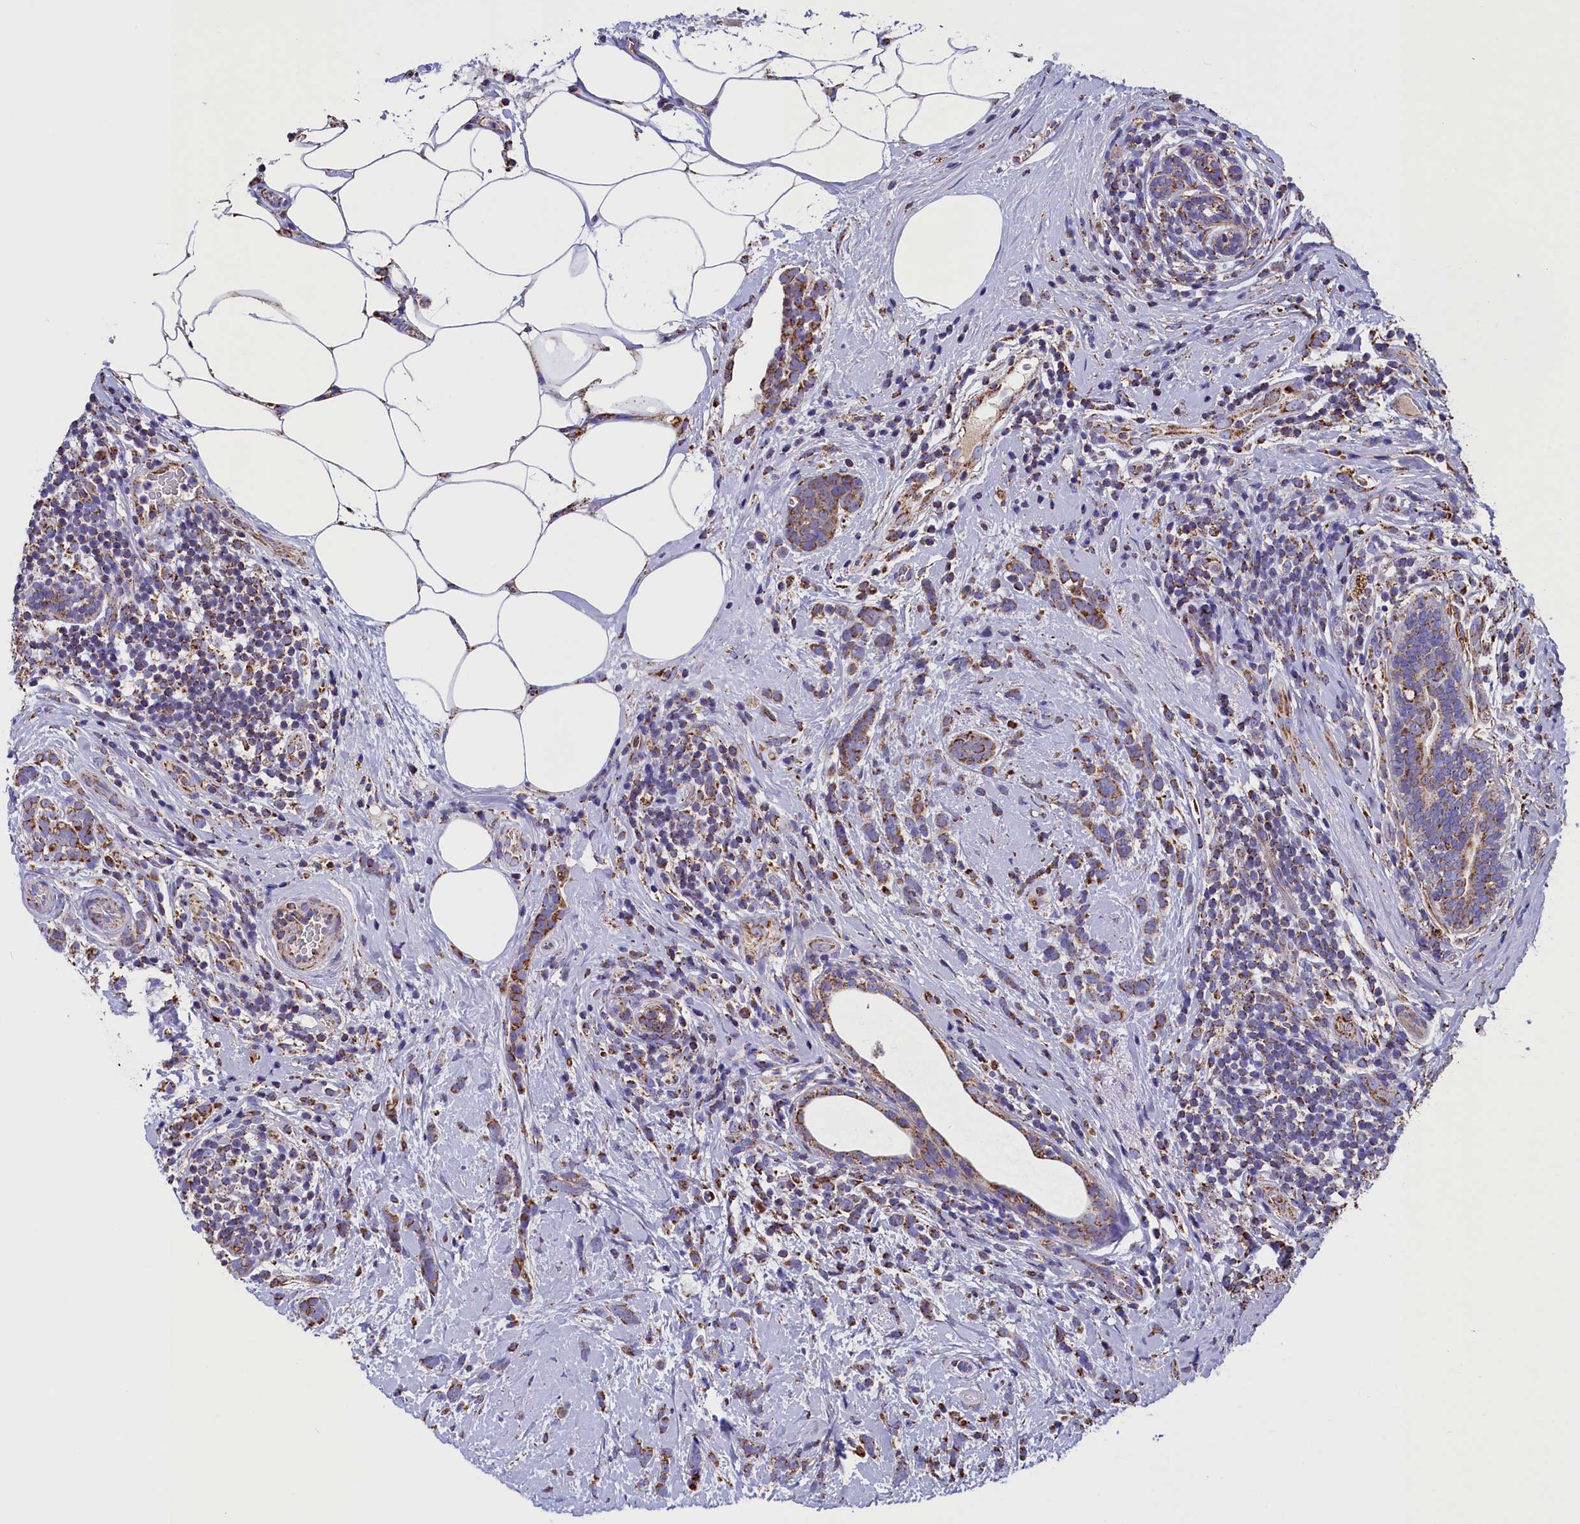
{"staining": {"intensity": "moderate", "quantity": ">75%", "location": "cytoplasmic/membranous"}, "tissue": "breast cancer", "cell_type": "Tumor cells", "image_type": "cancer", "snomed": [{"axis": "morphology", "description": "Lobular carcinoma"}, {"axis": "topography", "description": "Breast"}], "caption": "Immunohistochemistry (IHC) of human breast cancer exhibits medium levels of moderate cytoplasmic/membranous positivity in approximately >75% of tumor cells.", "gene": "SLC39A3", "patient": {"sex": "female", "age": 58}}